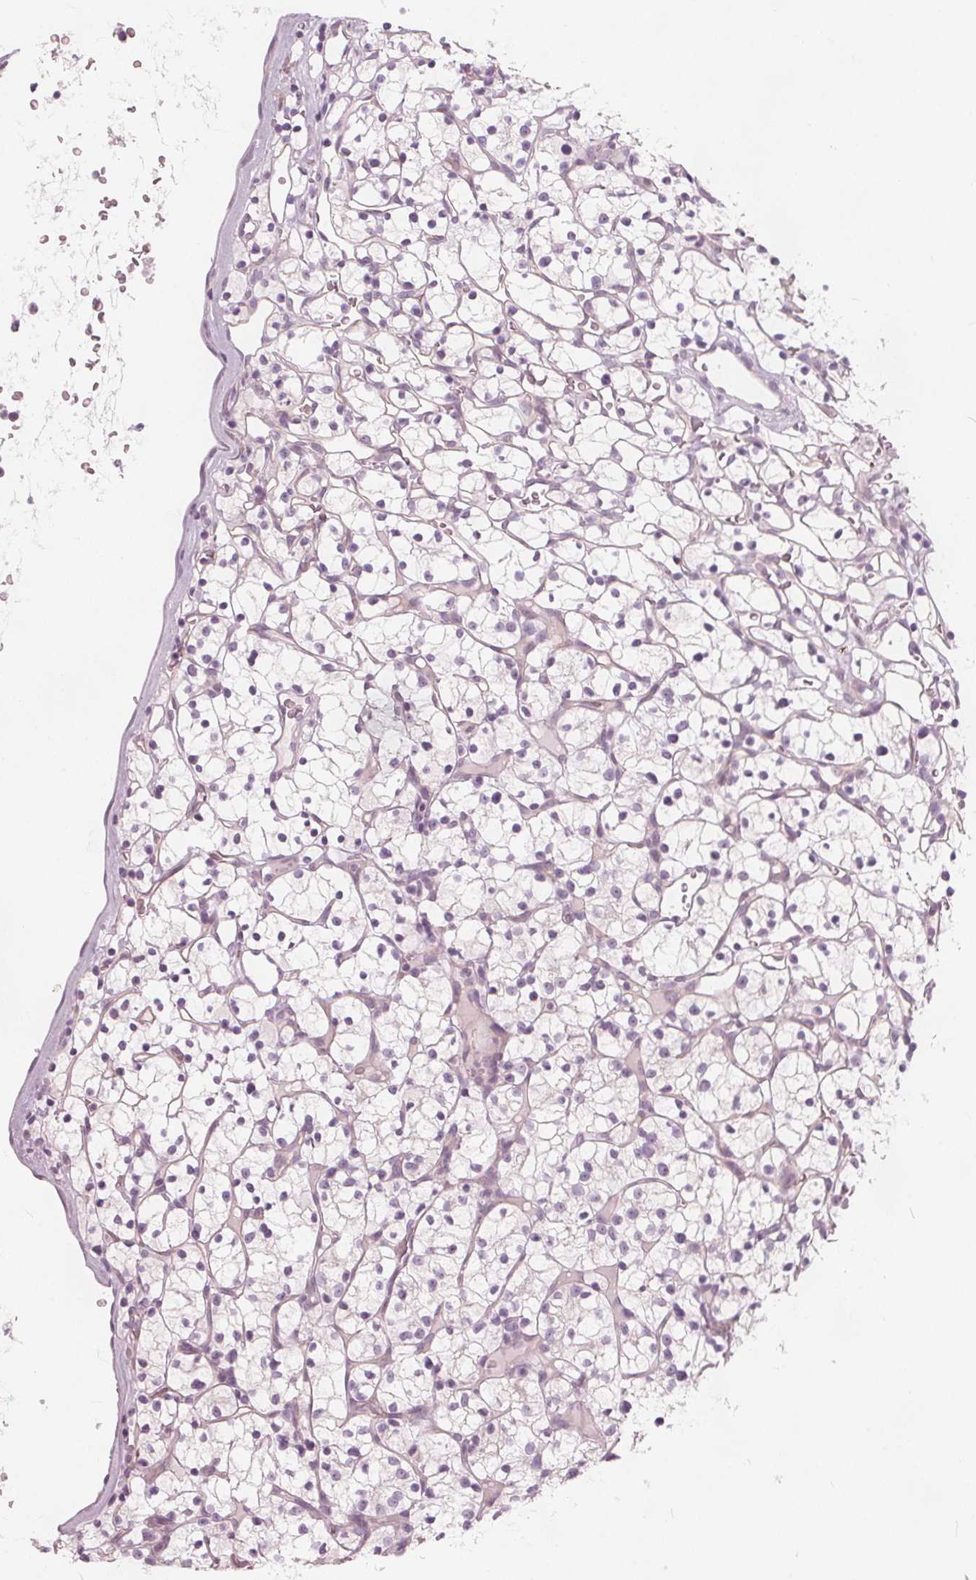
{"staining": {"intensity": "negative", "quantity": "none", "location": "none"}, "tissue": "renal cancer", "cell_type": "Tumor cells", "image_type": "cancer", "snomed": [{"axis": "morphology", "description": "Adenocarcinoma, NOS"}, {"axis": "topography", "description": "Kidney"}], "caption": "A high-resolution image shows IHC staining of adenocarcinoma (renal), which displays no significant staining in tumor cells. (DAB immunohistochemistry (IHC) visualized using brightfield microscopy, high magnification).", "gene": "BRSK1", "patient": {"sex": "female", "age": 64}}